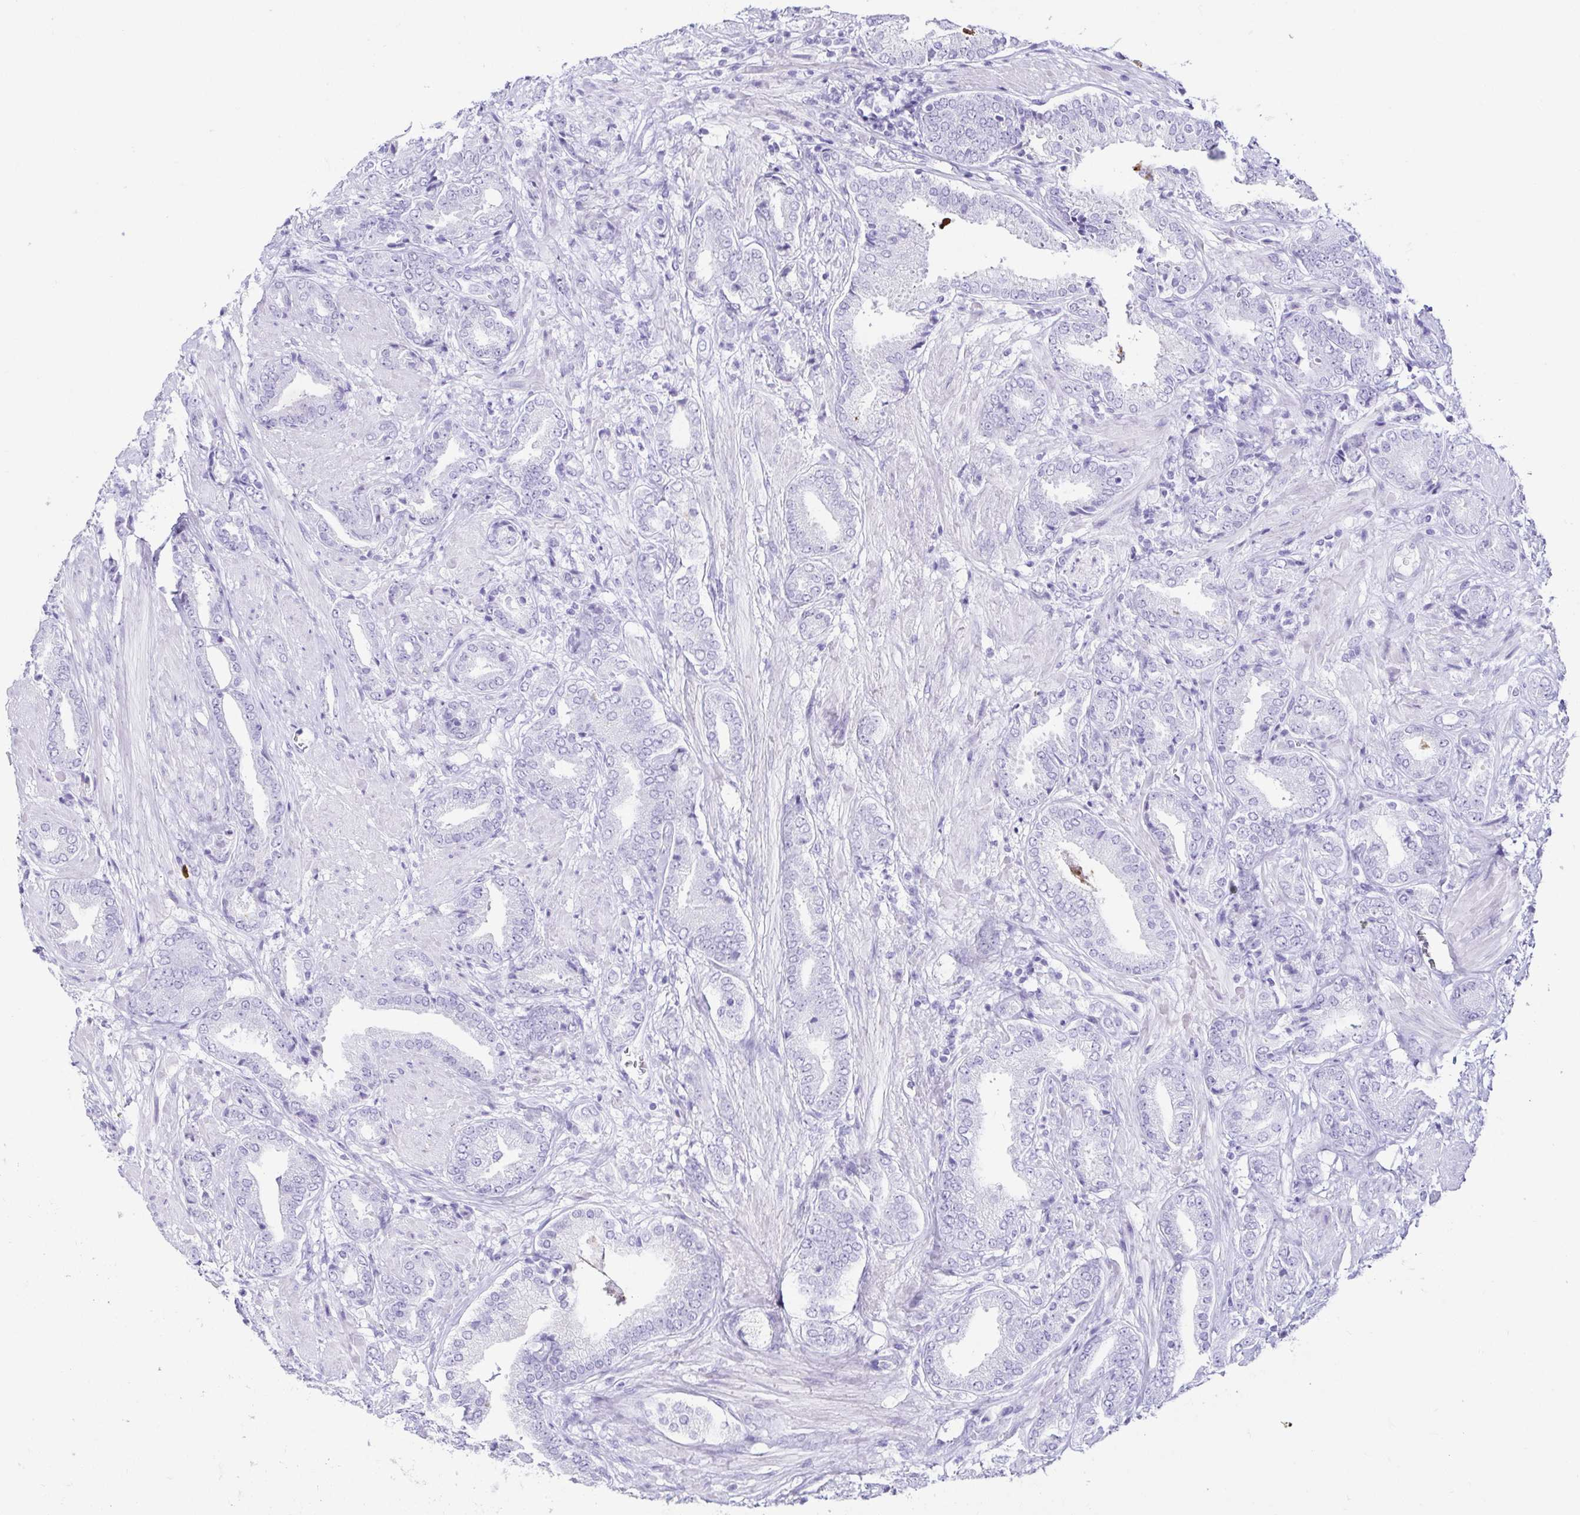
{"staining": {"intensity": "negative", "quantity": "none", "location": "none"}, "tissue": "prostate cancer", "cell_type": "Tumor cells", "image_type": "cancer", "snomed": [{"axis": "morphology", "description": "Adenocarcinoma, High grade"}, {"axis": "topography", "description": "Prostate"}], "caption": "A high-resolution photomicrograph shows immunohistochemistry staining of prostate cancer (high-grade adenocarcinoma), which shows no significant expression in tumor cells.", "gene": "CD164L2", "patient": {"sex": "male", "age": 56}}